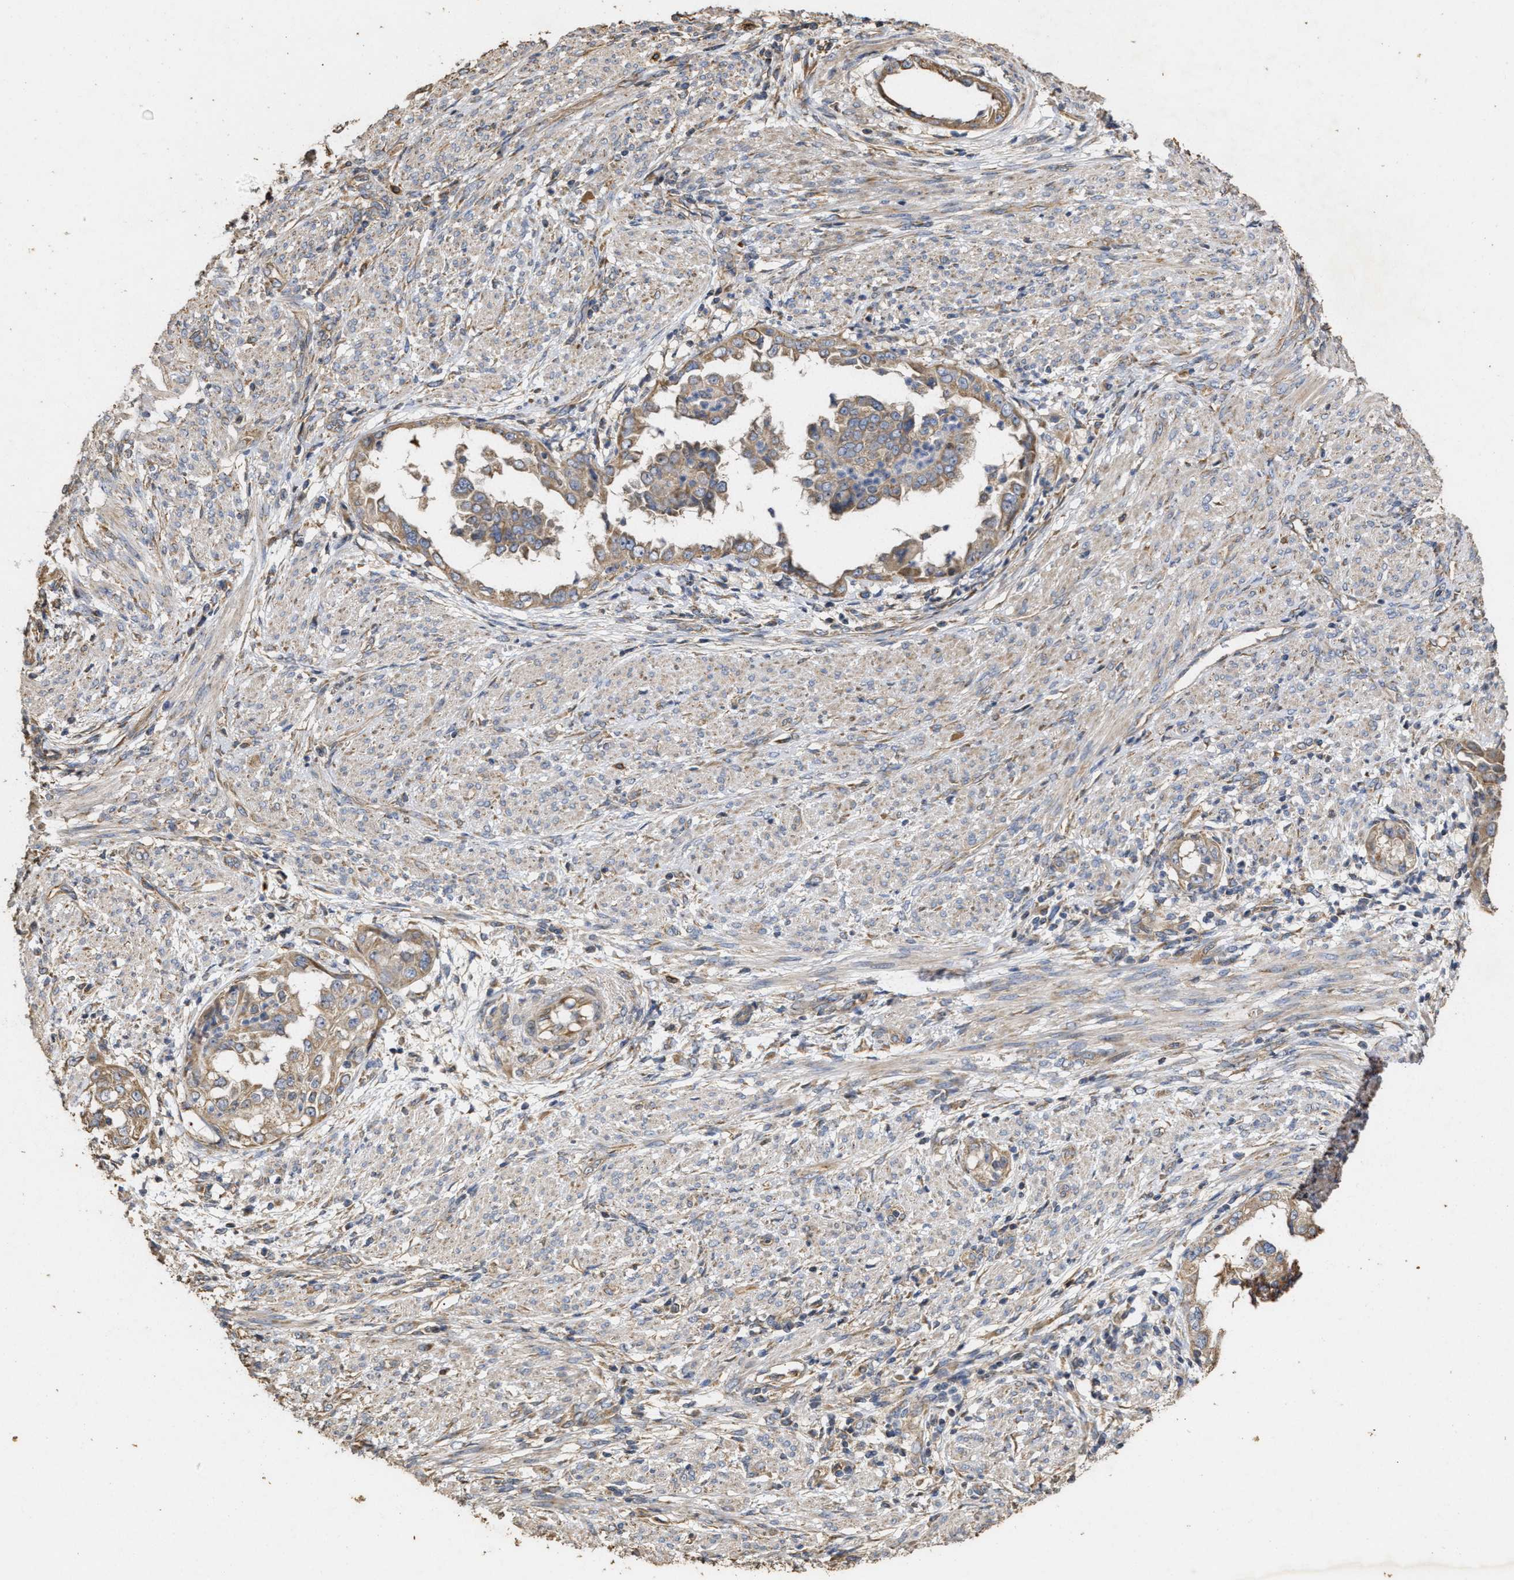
{"staining": {"intensity": "moderate", "quantity": ">75%", "location": "cytoplasmic/membranous"}, "tissue": "endometrial cancer", "cell_type": "Tumor cells", "image_type": "cancer", "snomed": [{"axis": "morphology", "description": "Adenocarcinoma, NOS"}, {"axis": "topography", "description": "Endometrium"}], "caption": "A high-resolution micrograph shows IHC staining of endometrial adenocarcinoma, which demonstrates moderate cytoplasmic/membranous expression in about >75% of tumor cells.", "gene": "NAV1", "patient": {"sex": "female", "age": 85}}